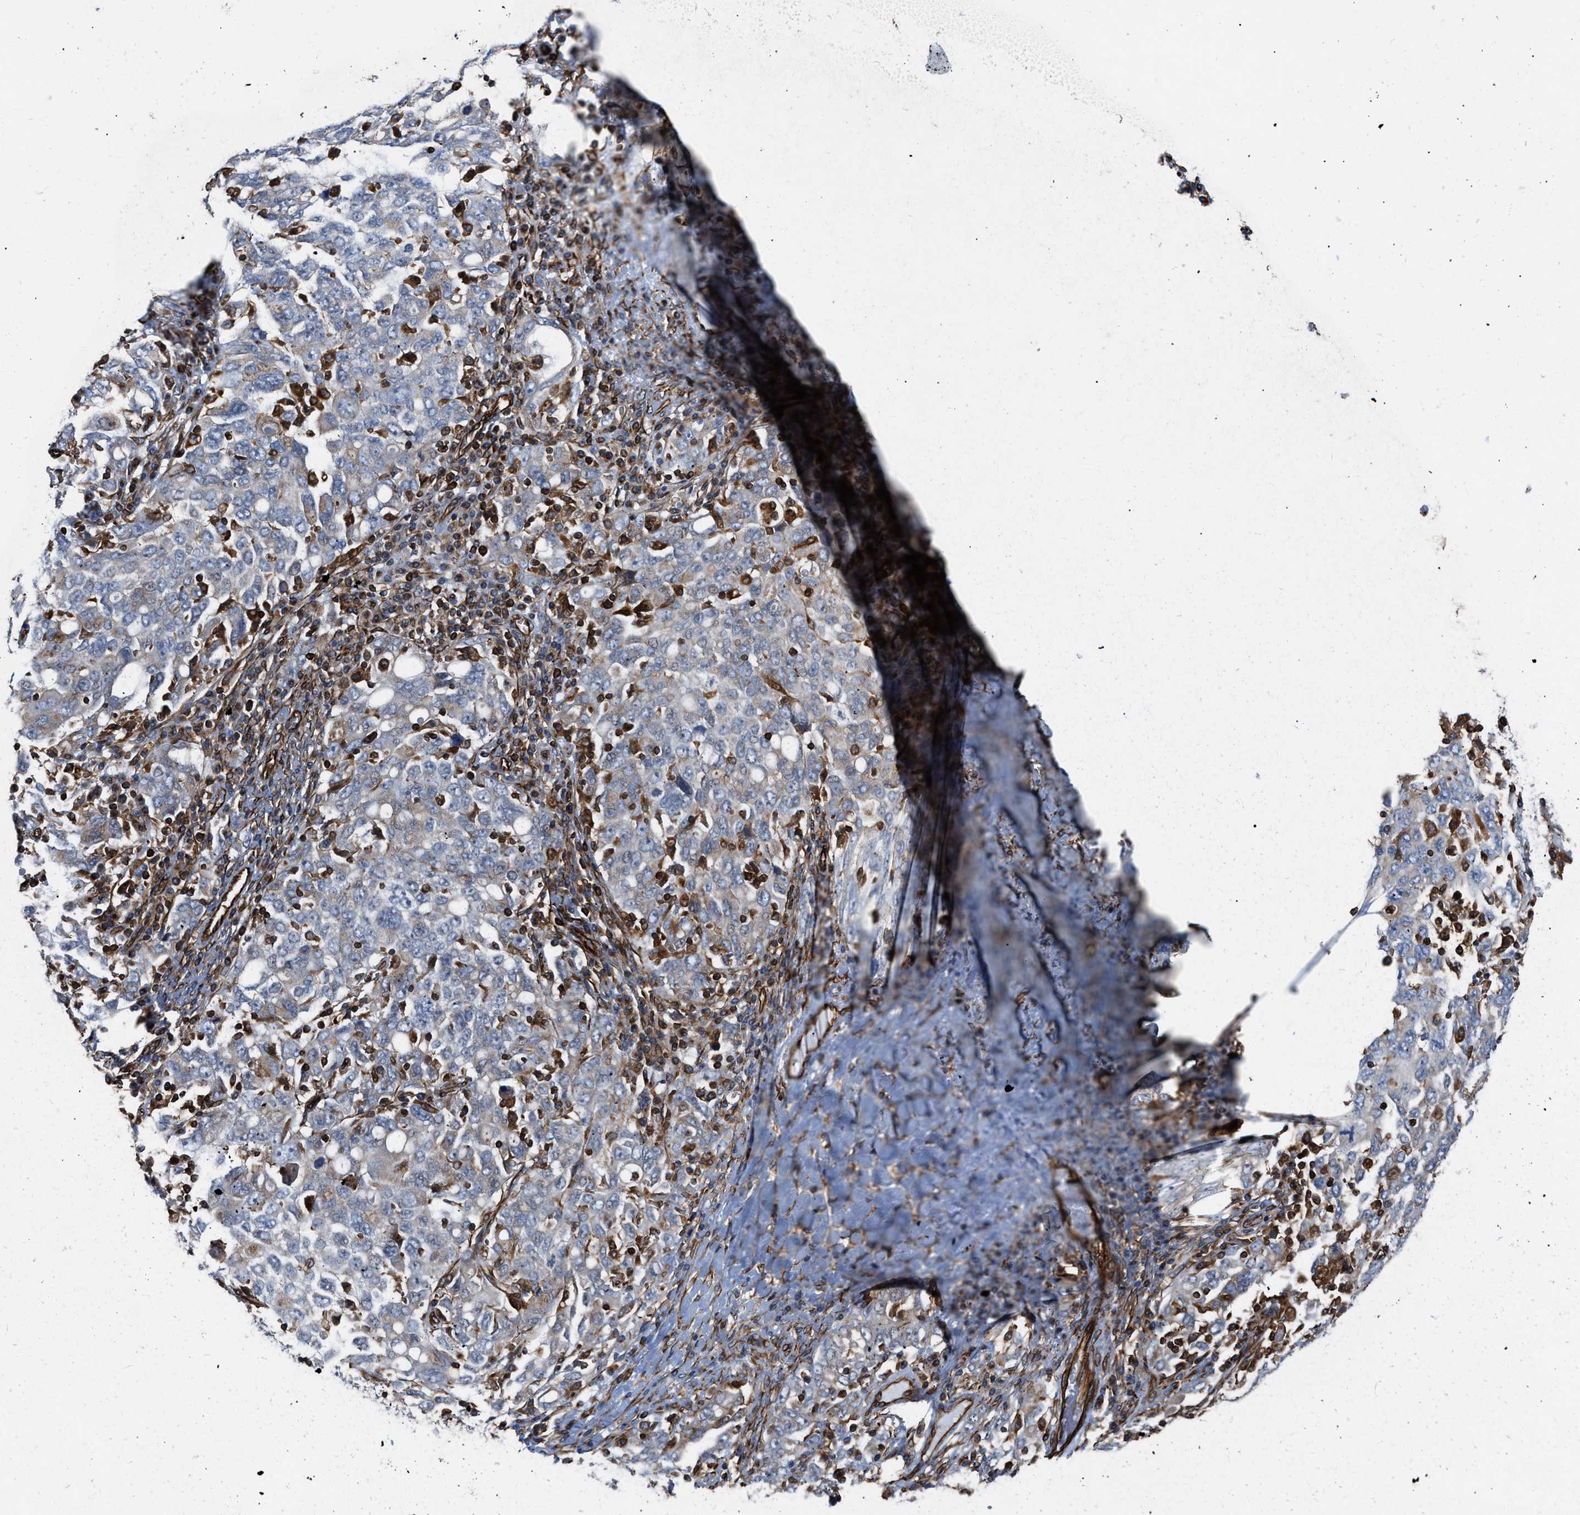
{"staining": {"intensity": "weak", "quantity": "25%-75%", "location": "cytoplasmic/membranous"}, "tissue": "ovarian cancer", "cell_type": "Tumor cells", "image_type": "cancer", "snomed": [{"axis": "morphology", "description": "Carcinoma, endometroid"}, {"axis": "topography", "description": "Ovary"}], "caption": "The immunohistochemical stain shows weak cytoplasmic/membranous positivity in tumor cells of ovarian cancer tissue. Nuclei are stained in blue.", "gene": "PTPRE", "patient": {"sex": "female", "age": 62}}